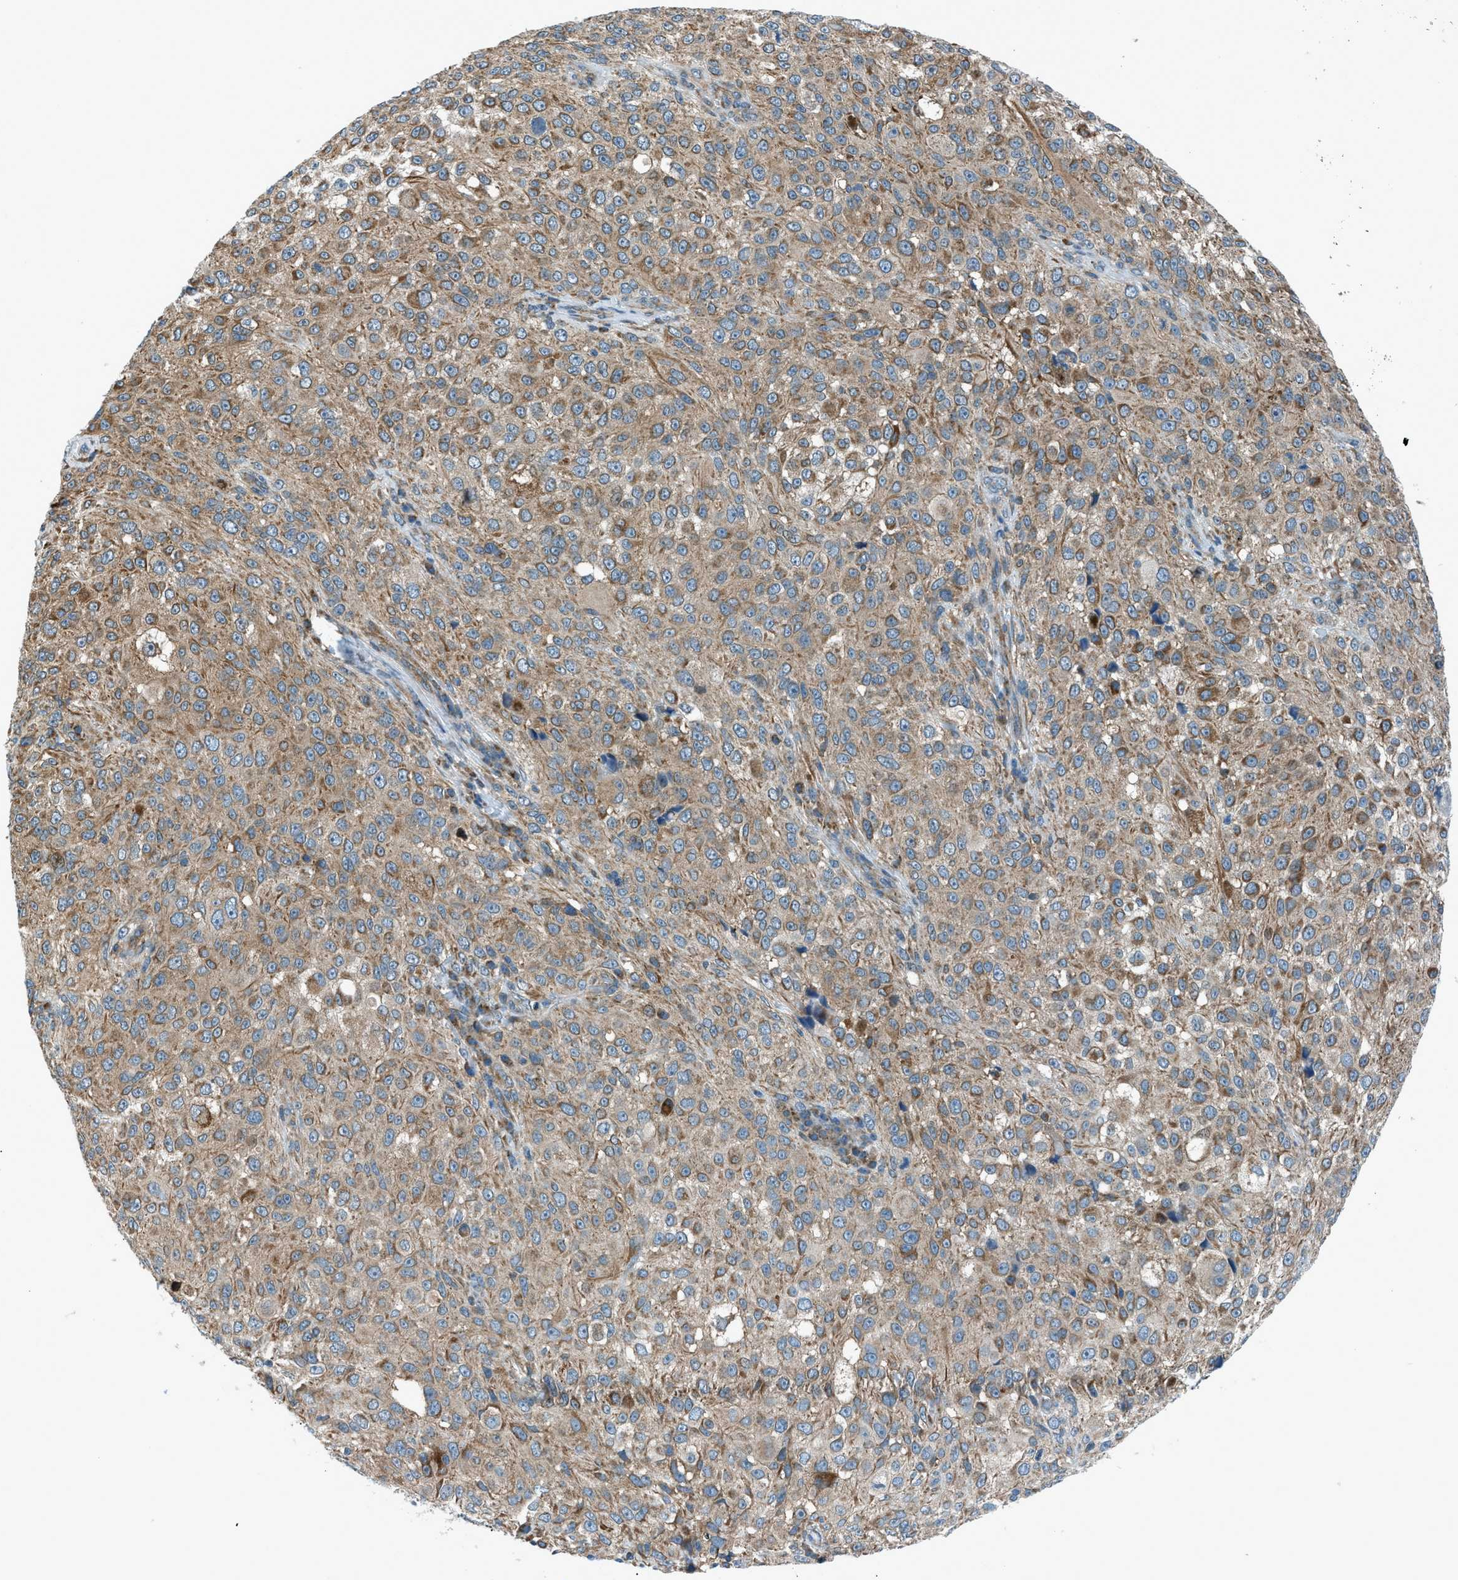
{"staining": {"intensity": "moderate", "quantity": ">75%", "location": "cytoplasmic/membranous"}, "tissue": "melanoma", "cell_type": "Tumor cells", "image_type": "cancer", "snomed": [{"axis": "morphology", "description": "Necrosis, NOS"}, {"axis": "morphology", "description": "Malignant melanoma, NOS"}, {"axis": "topography", "description": "Skin"}], "caption": "Tumor cells exhibit medium levels of moderate cytoplasmic/membranous expression in about >75% of cells in melanoma.", "gene": "PIGG", "patient": {"sex": "female", "age": 87}}